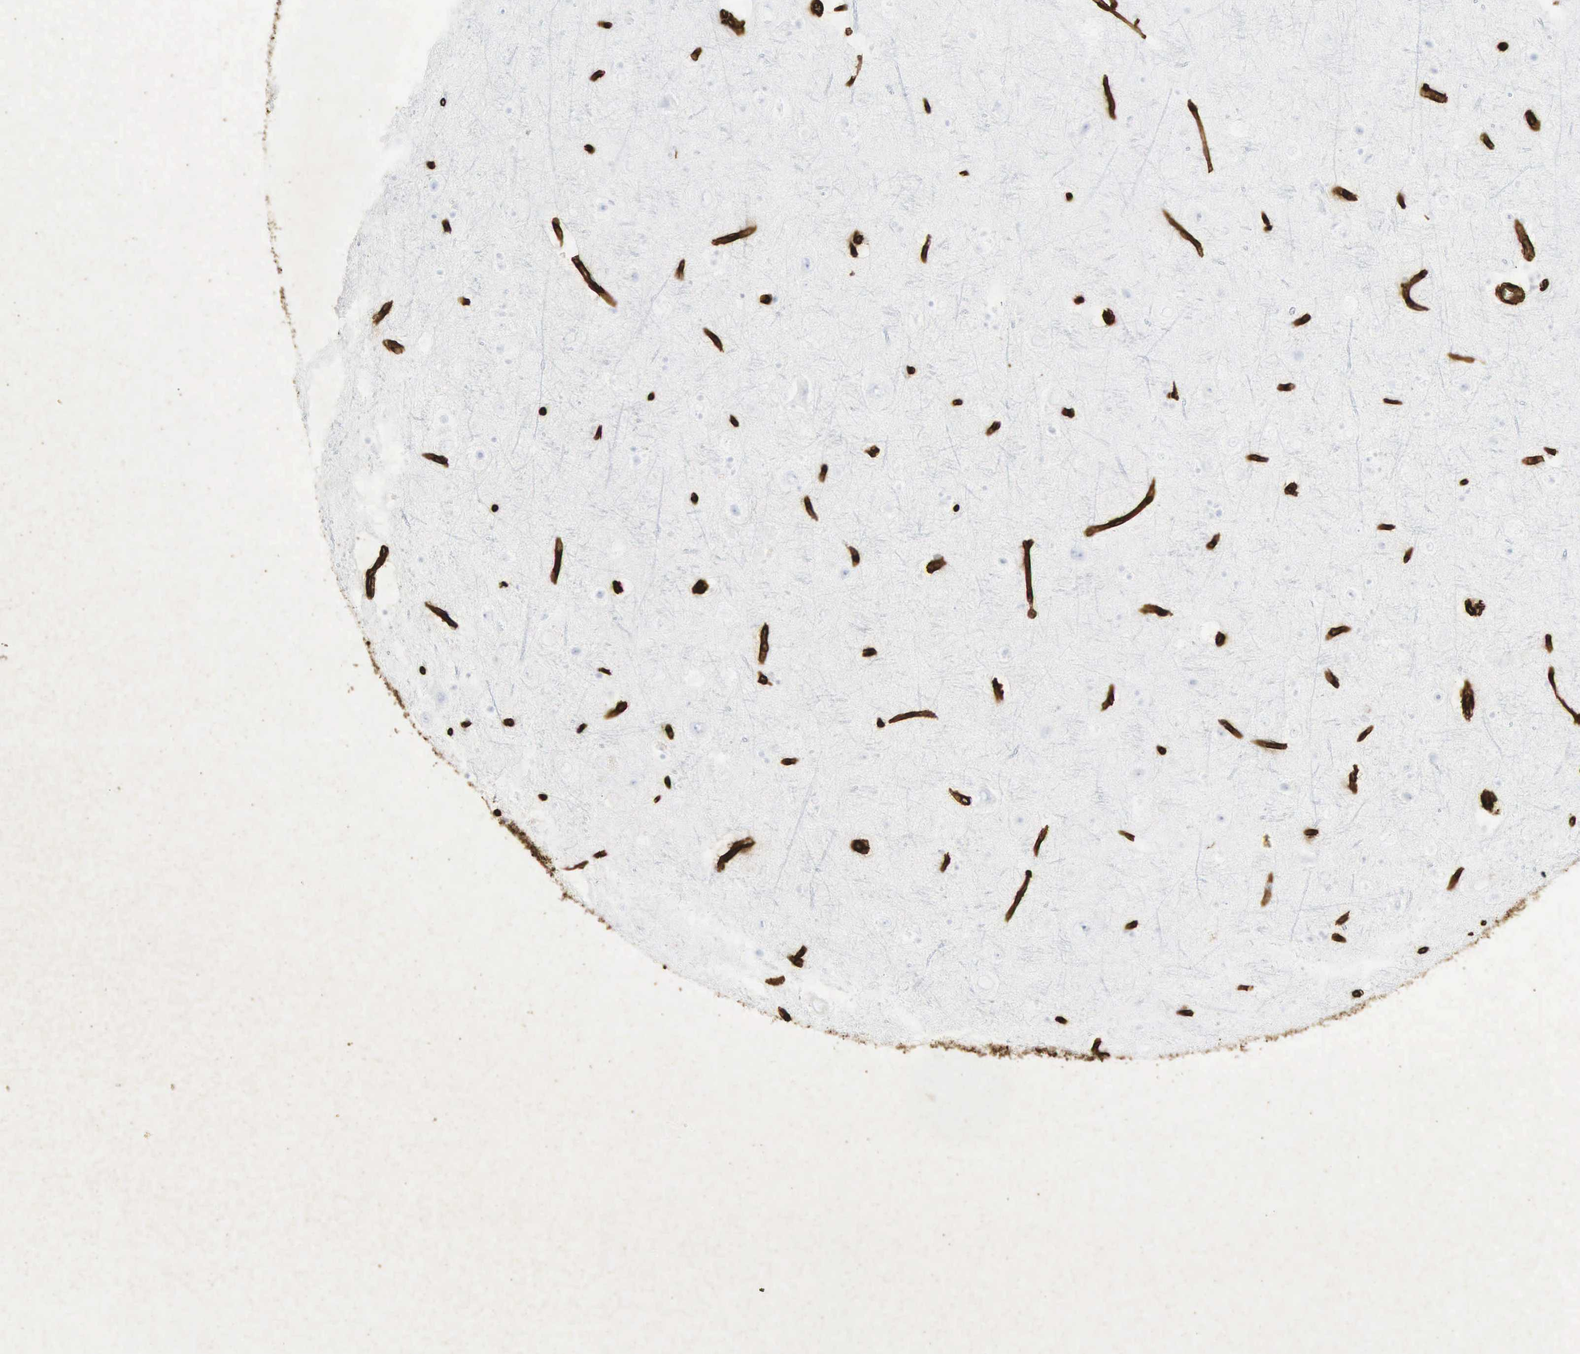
{"staining": {"intensity": "strong", "quantity": ">75%", "location": "cytoplasmic/membranous,nuclear"}, "tissue": "cerebral cortex", "cell_type": "Endothelial cells", "image_type": "normal", "snomed": [{"axis": "morphology", "description": "Normal tissue, NOS"}, {"axis": "topography", "description": "Cerebral cortex"}], "caption": "Immunohistochemistry (IHC) (DAB) staining of benign cerebral cortex reveals strong cytoplasmic/membranous,nuclear protein staining in approximately >75% of endothelial cells.", "gene": "VIM", "patient": {"sex": "male", "age": 45}}